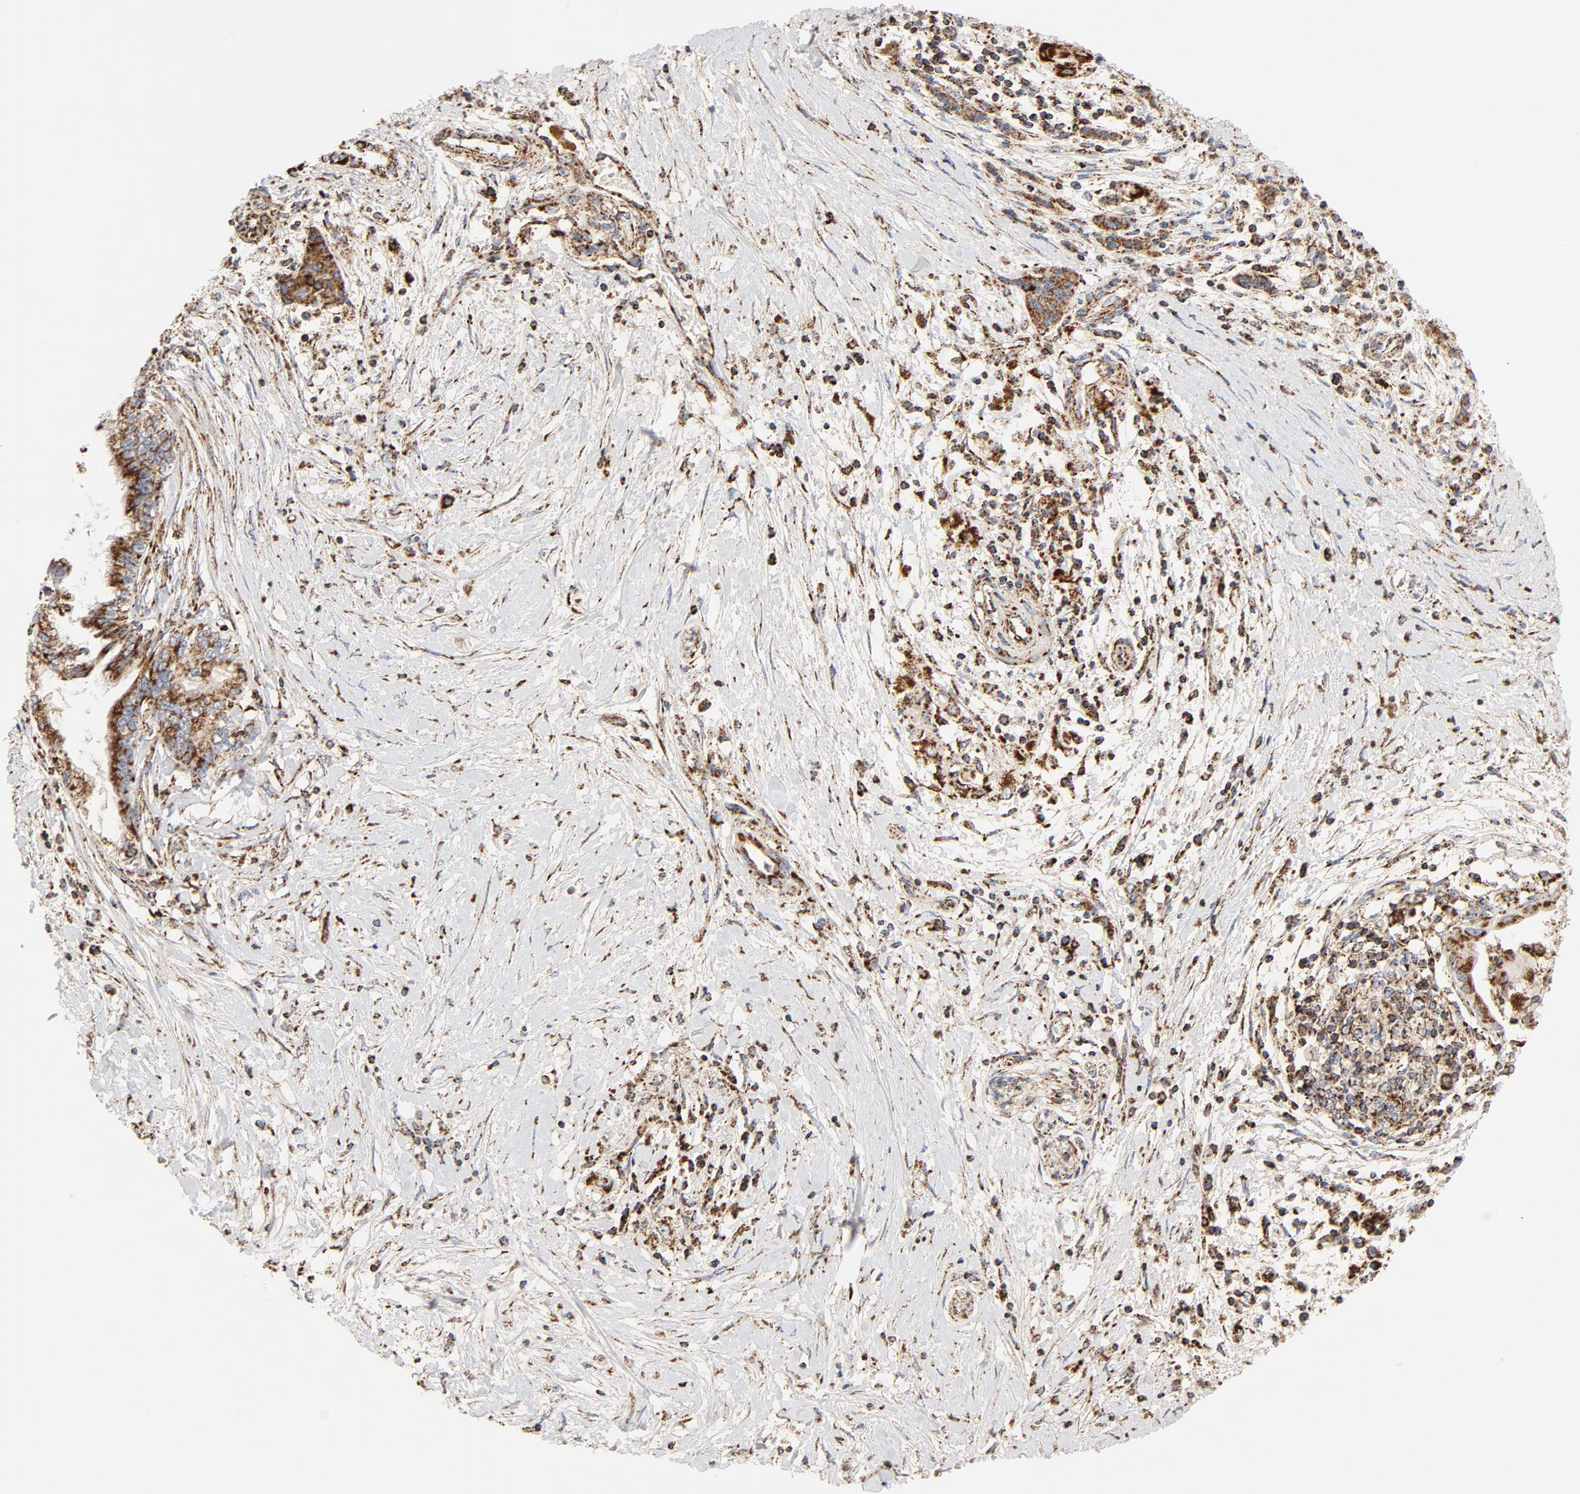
{"staining": {"intensity": "strong", "quantity": ">75%", "location": "cytoplasmic/membranous"}, "tissue": "pancreatic cancer", "cell_type": "Tumor cells", "image_type": "cancer", "snomed": [{"axis": "morphology", "description": "Adenocarcinoma, NOS"}, {"axis": "topography", "description": "Pancreas"}], "caption": "IHC photomicrograph of neoplastic tissue: pancreatic adenocarcinoma stained using immunohistochemistry demonstrates high levels of strong protein expression localized specifically in the cytoplasmic/membranous of tumor cells, appearing as a cytoplasmic/membranous brown color.", "gene": "PCNX4", "patient": {"sex": "female", "age": 64}}